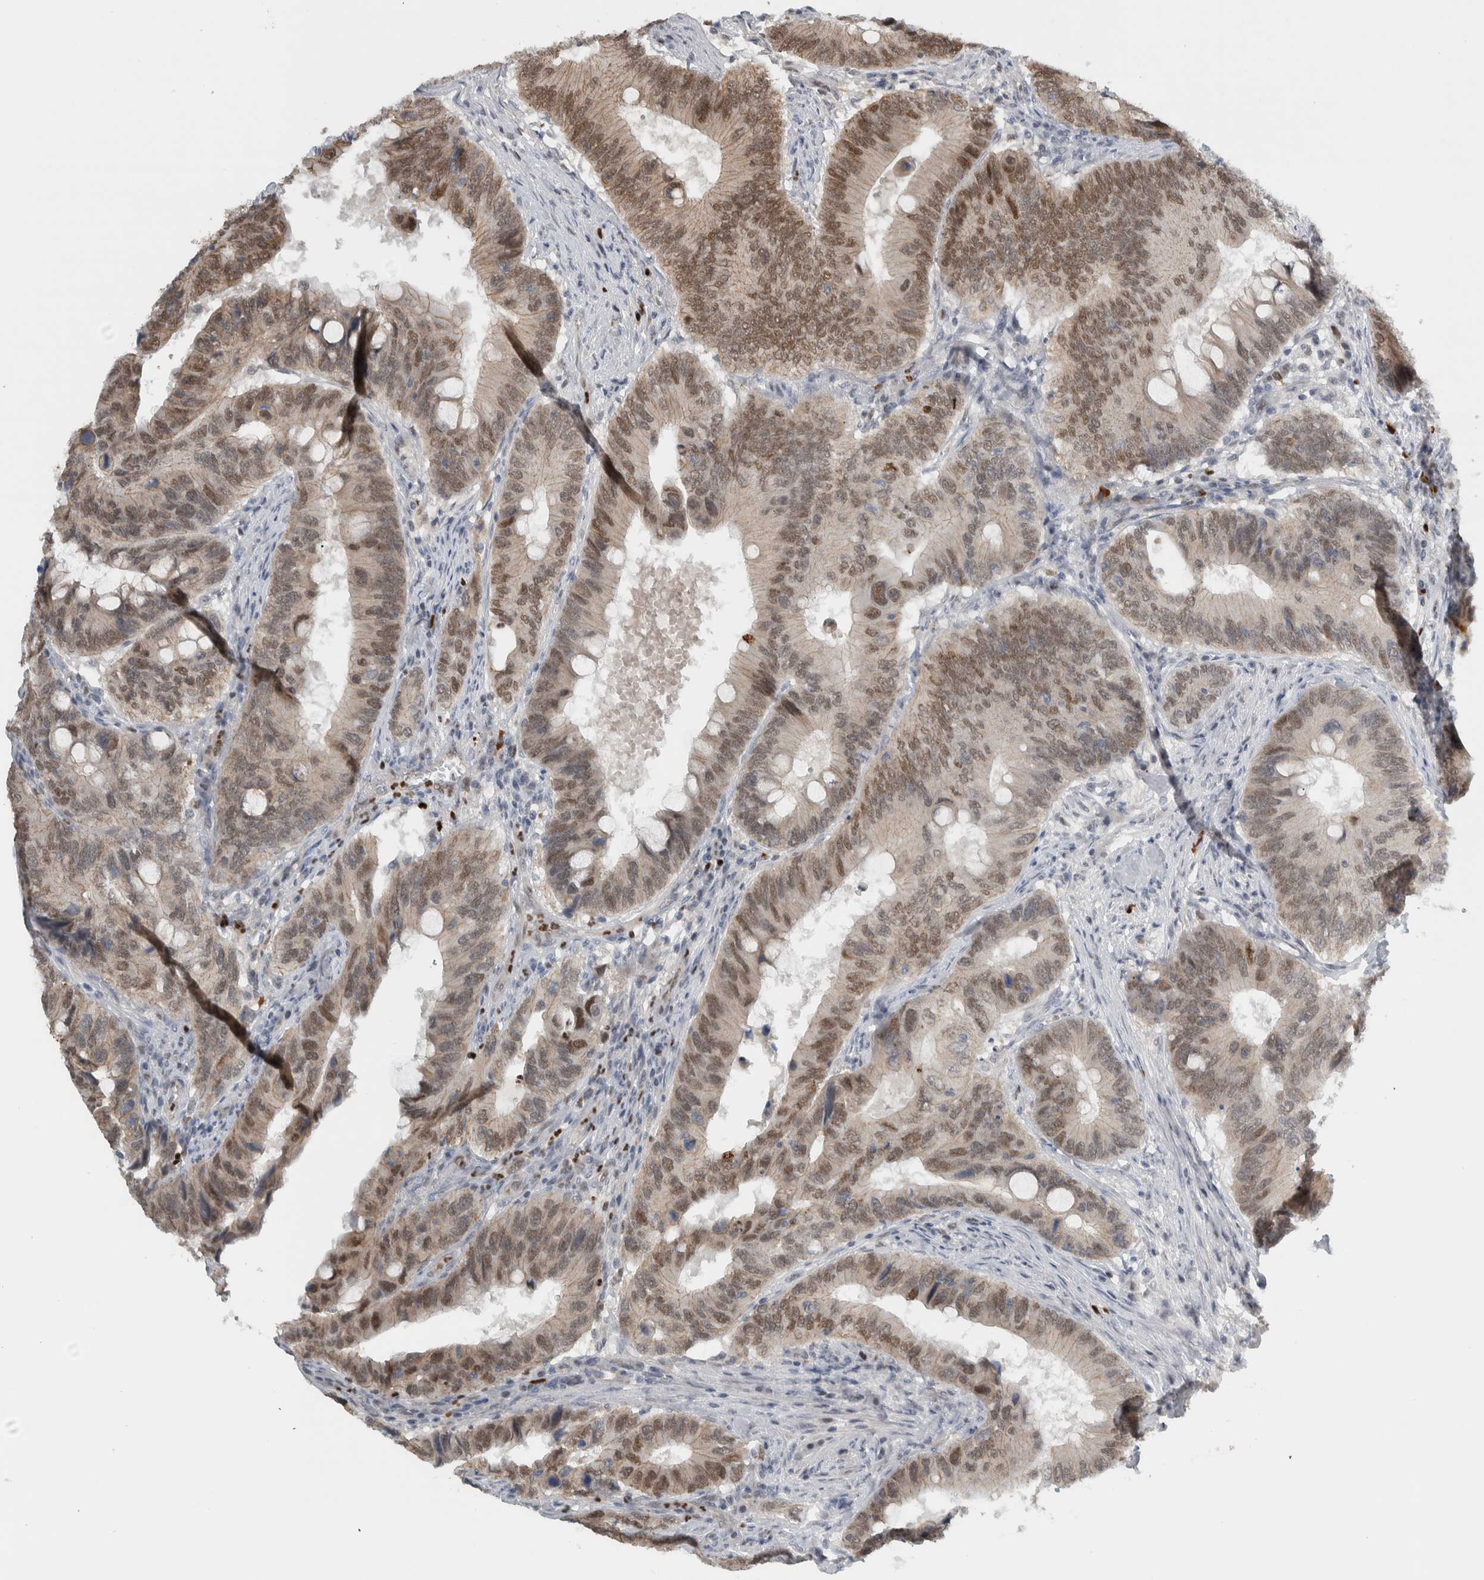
{"staining": {"intensity": "moderate", "quantity": ">75%", "location": "nuclear"}, "tissue": "colorectal cancer", "cell_type": "Tumor cells", "image_type": "cancer", "snomed": [{"axis": "morphology", "description": "Adenocarcinoma, NOS"}, {"axis": "topography", "description": "Colon"}], "caption": "Protein expression analysis of adenocarcinoma (colorectal) displays moderate nuclear expression in approximately >75% of tumor cells.", "gene": "ADPRM", "patient": {"sex": "male", "age": 71}}